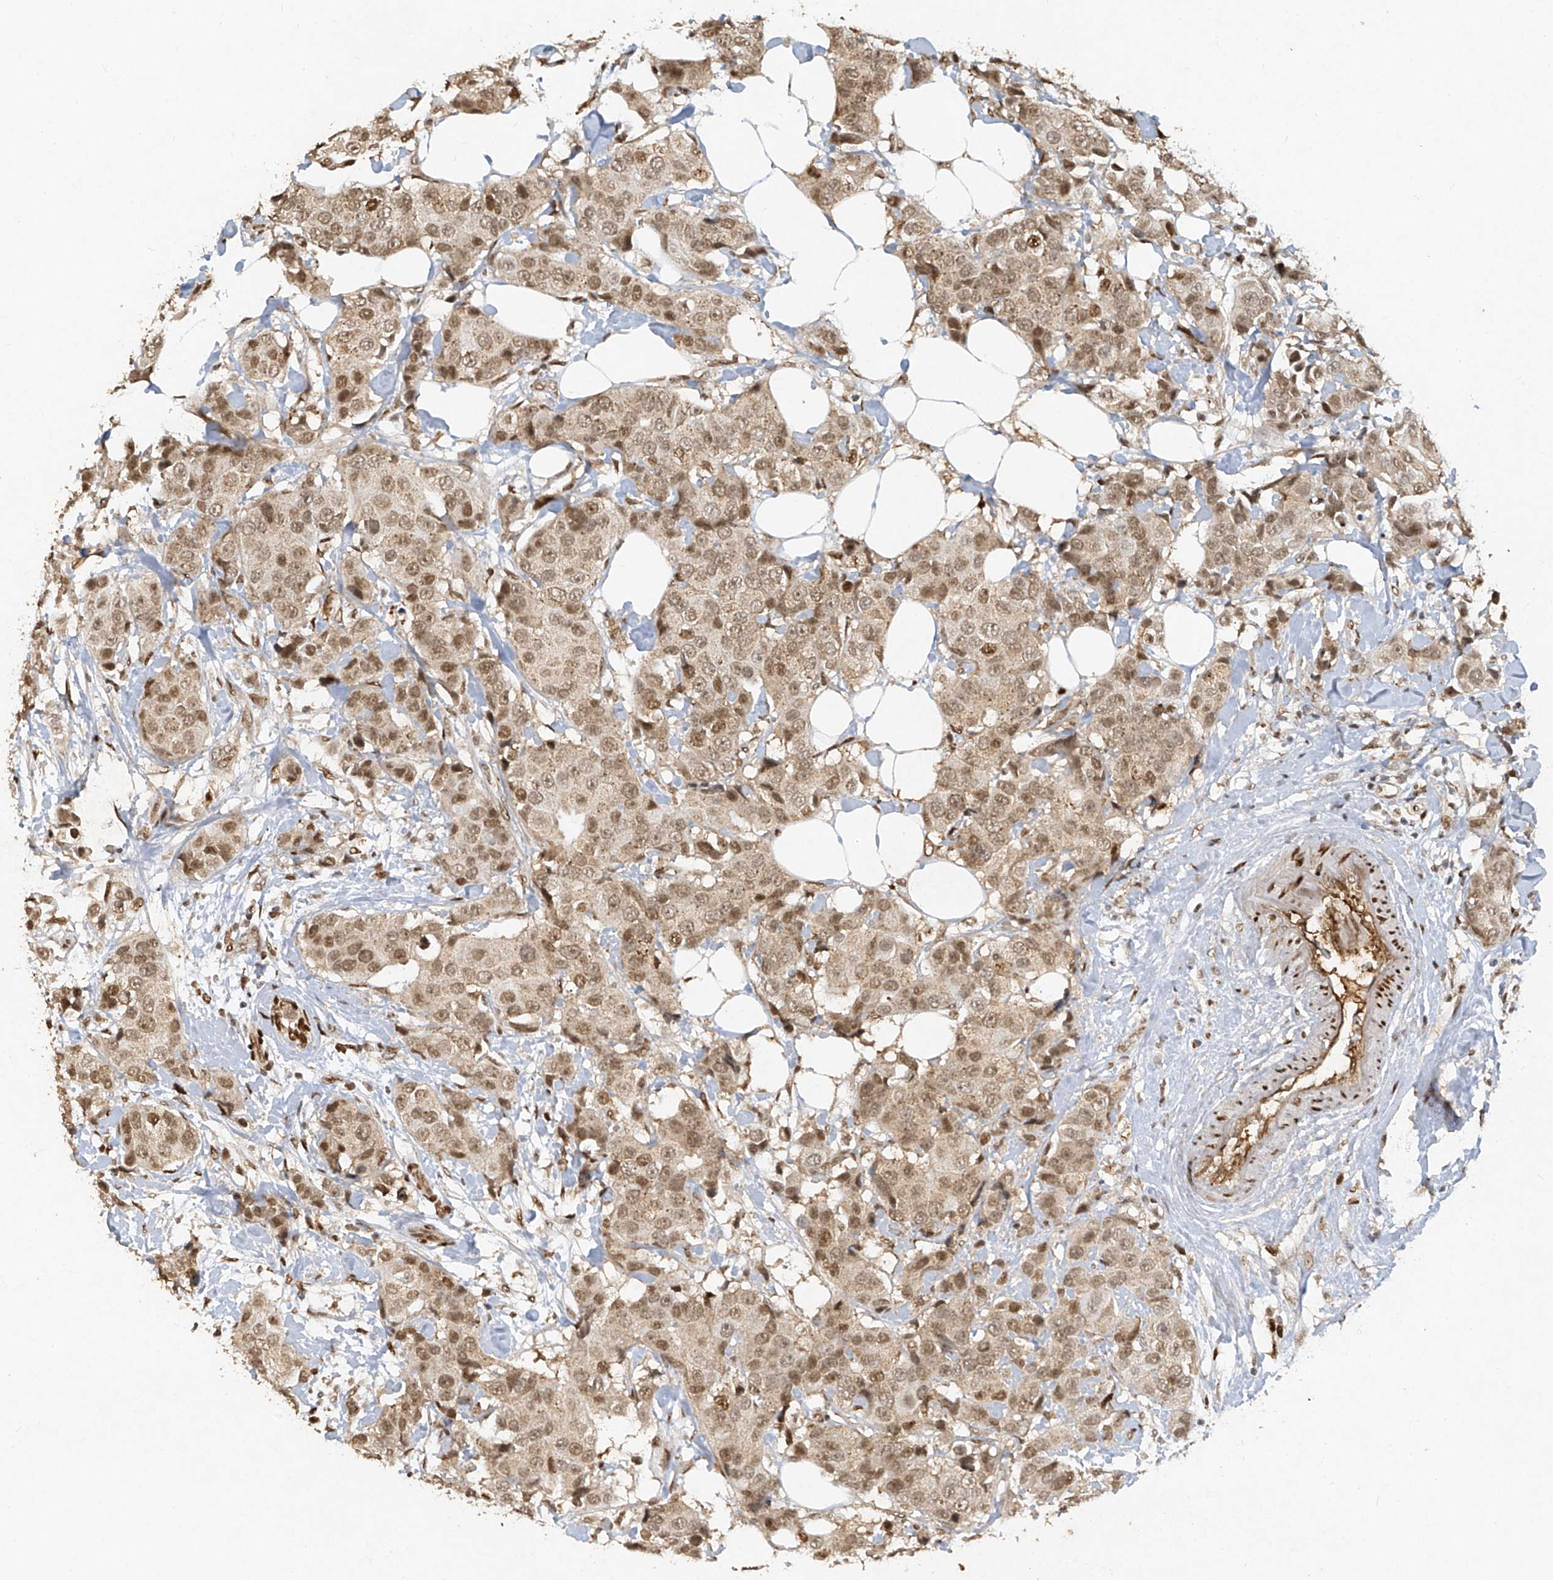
{"staining": {"intensity": "moderate", "quantity": ">75%", "location": "cytoplasmic/membranous,nuclear"}, "tissue": "breast cancer", "cell_type": "Tumor cells", "image_type": "cancer", "snomed": [{"axis": "morphology", "description": "Normal tissue, NOS"}, {"axis": "morphology", "description": "Duct carcinoma"}, {"axis": "topography", "description": "Breast"}], "caption": "High-magnification brightfield microscopy of breast cancer (invasive ductal carcinoma) stained with DAB (brown) and counterstained with hematoxylin (blue). tumor cells exhibit moderate cytoplasmic/membranous and nuclear positivity is appreciated in about>75% of cells.", "gene": "ATRIP", "patient": {"sex": "female", "age": 39}}